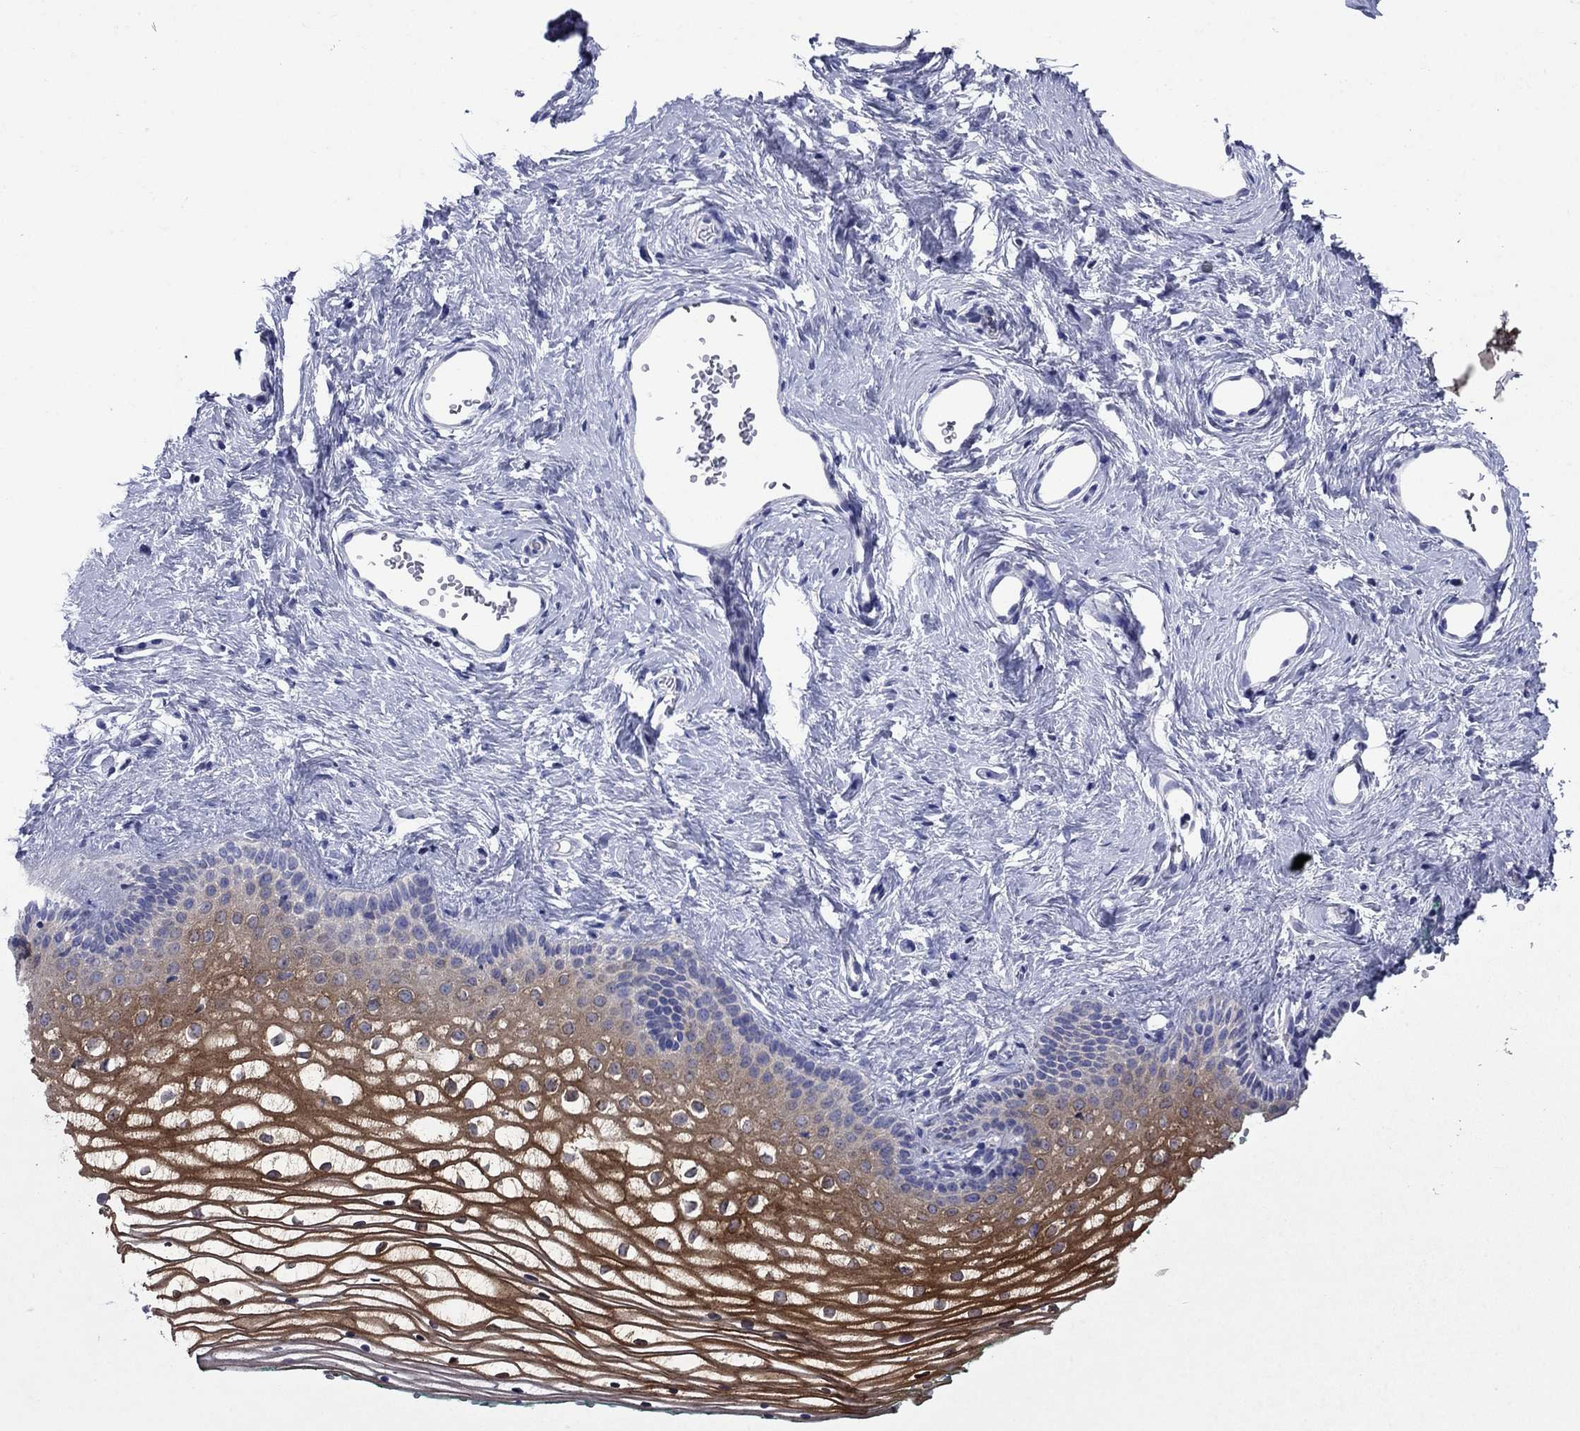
{"staining": {"intensity": "strong", "quantity": "25%-75%", "location": "cytoplasmic/membranous"}, "tissue": "vagina", "cell_type": "Squamous epithelial cells", "image_type": "normal", "snomed": [{"axis": "morphology", "description": "Normal tissue, NOS"}, {"axis": "topography", "description": "Vagina"}], "caption": "A brown stain shows strong cytoplasmic/membranous expression of a protein in squamous epithelial cells of benign human vagina.", "gene": "SULT2B1", "patient": {"sex": "female", "age": 36}}